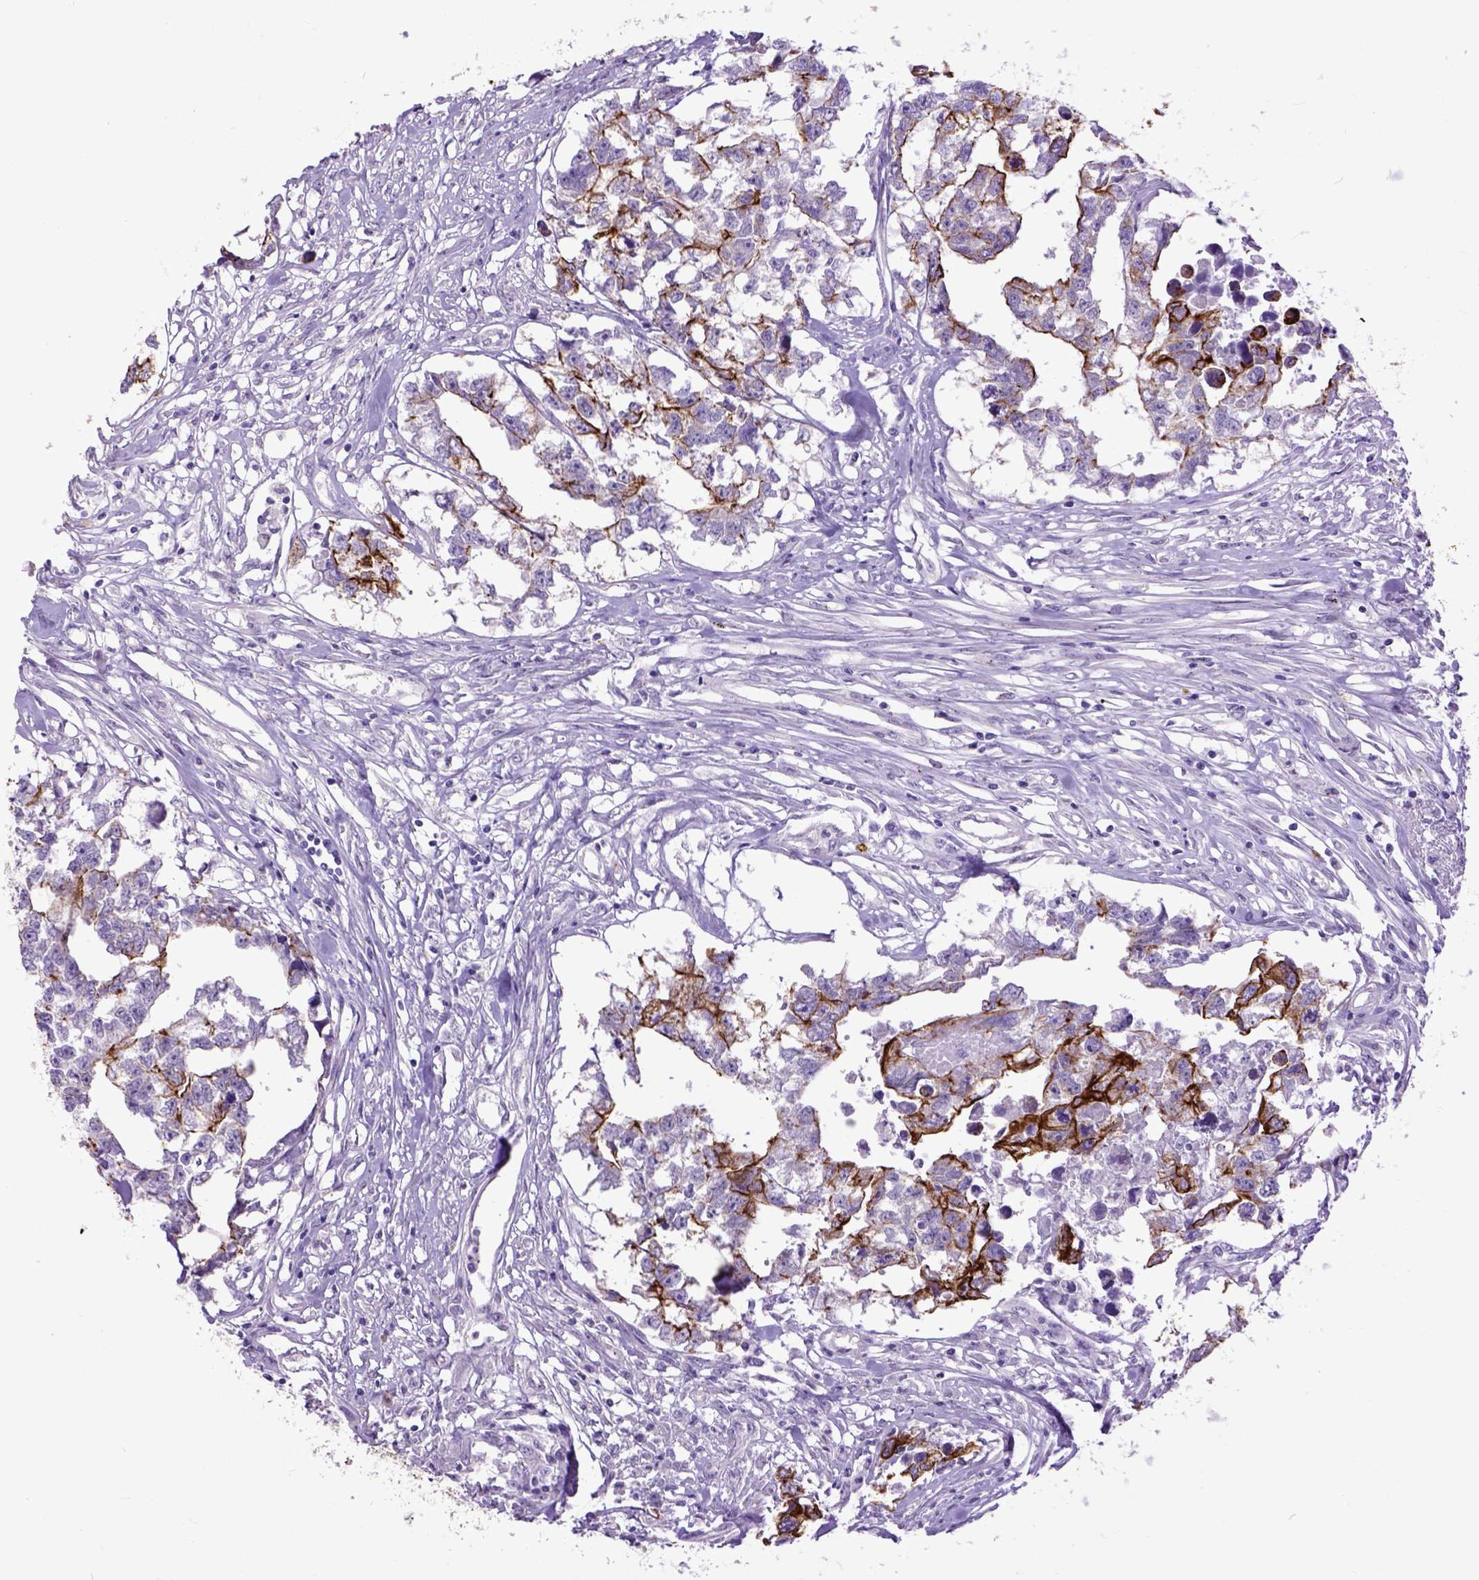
{"staining": {"intensity": "strong", "quantity": "25%-75%", "location": "cytoplasmic/membranous"}, "tissue": "testis cancer", "cell_type": "Tumor cells", "image_type": "cancer", "snomed": [{"axis": "morphology", "description": "Carcinoma, Embryonal, NOS"}, {"axis": "morphology", "description": "Teratoma, malignant, NOS"}, {"axis": "topography", "description": "Testis"}], "caption": "Immunohistochemistry image of neoplastic tissue: human testis embryonal carcinoma stained using immunohistochemistry (IHC) displays high levels of strong protein expression localized specifically in the cytoplasmic/membranous of tumor cells, appearing as a cytoplasmic/membranous brown color.", "gene": "RAB25", "patient": {"sex": "male", "age": 44}}